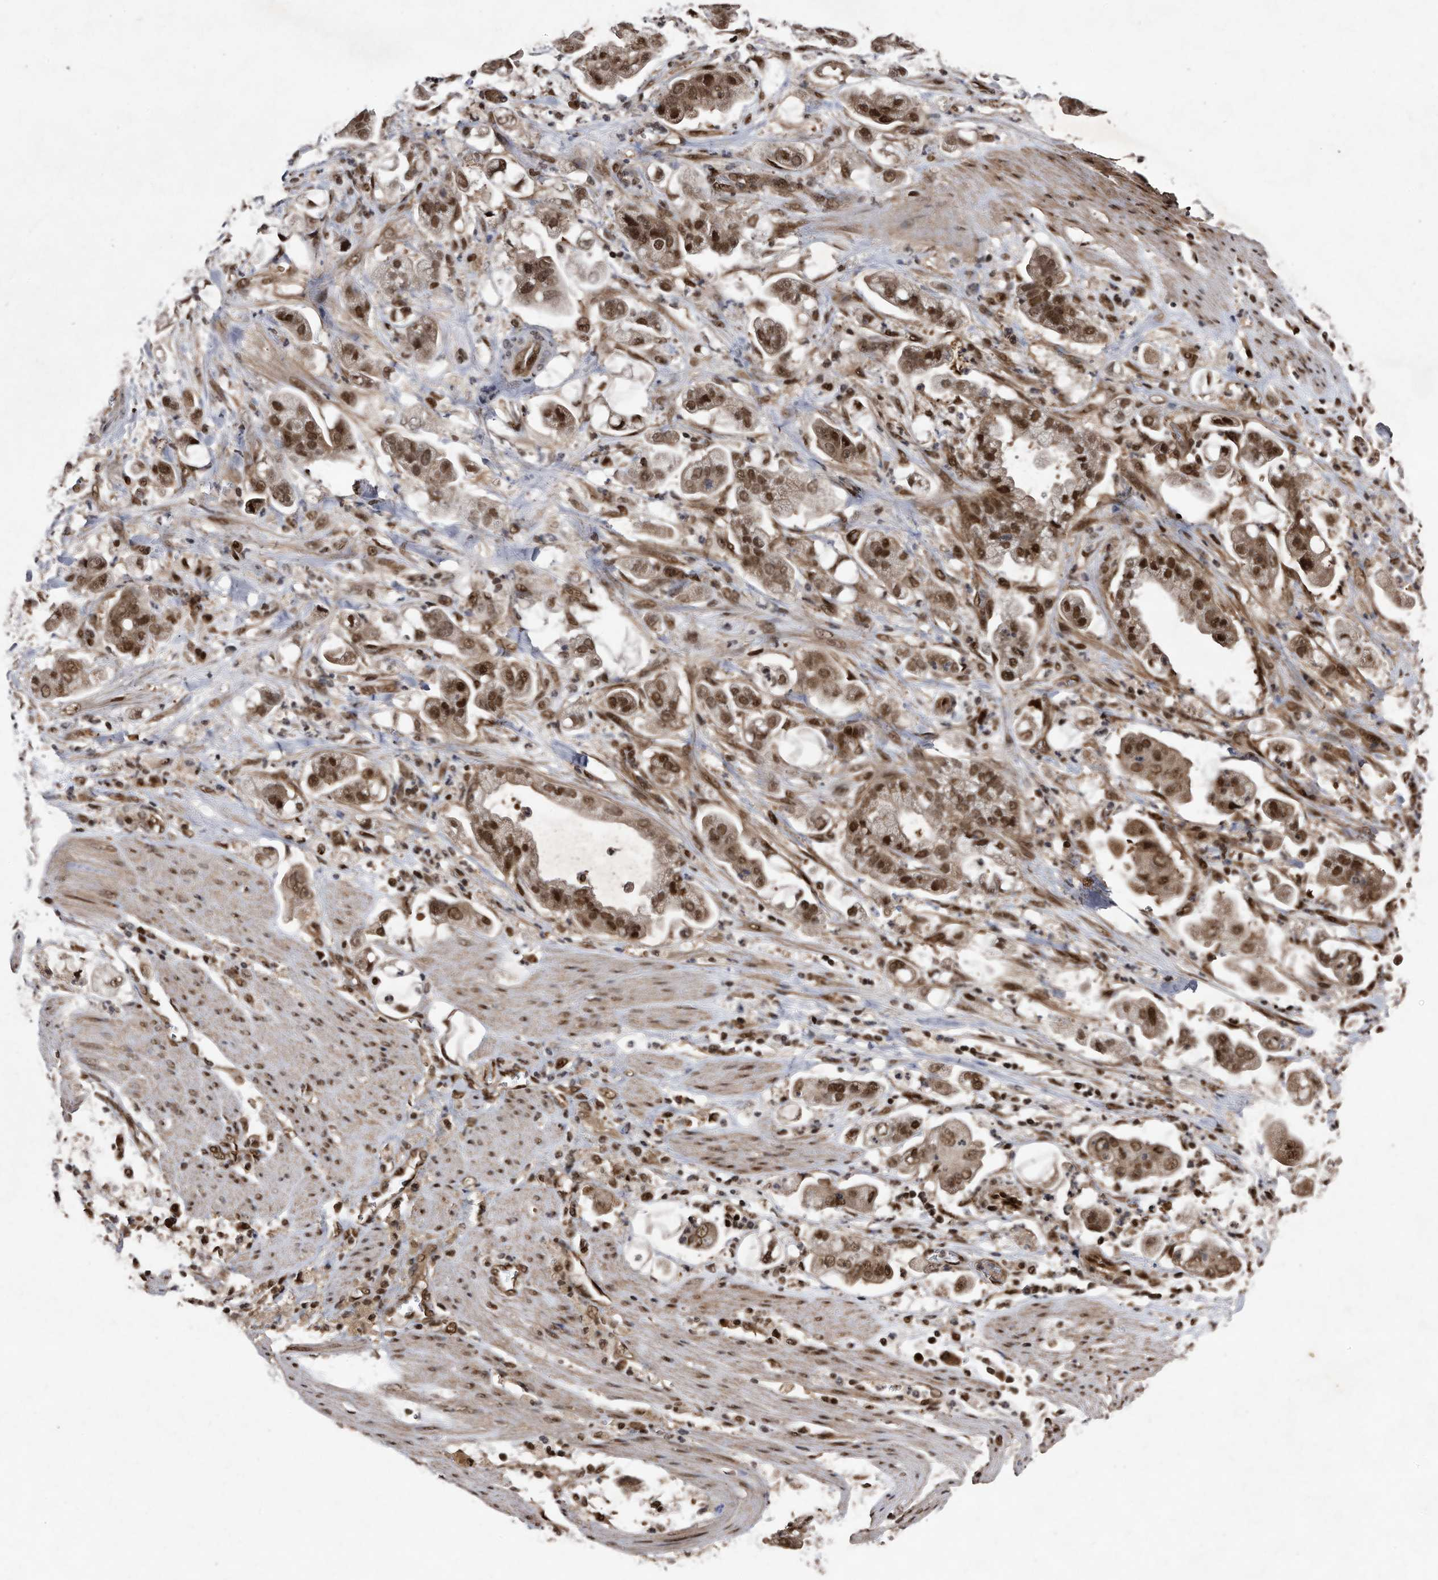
{"staining": {"intensity": "moderate", "quantity": ">75%", "location": "cytoplasmic/membranous,nuclear"}, "tissue": "stomach cancer", "cell_type": "Tumor cells", "image_type": "cancer", "snomed": [{"axis": "morphology", "description": "Adenocarcinoma, NOS"}, {"axis": "topography", "description": "Stomach"}], "caption": "About >75% of tumor cells in adenocarcinoma (stomach) show moderate cytoplasmic/membranous and nuclear protein positivity as visualized by brown immunohistochemical staining.", "gene": "RAD23B", "patient": {"sex": "male", "age": 62}}